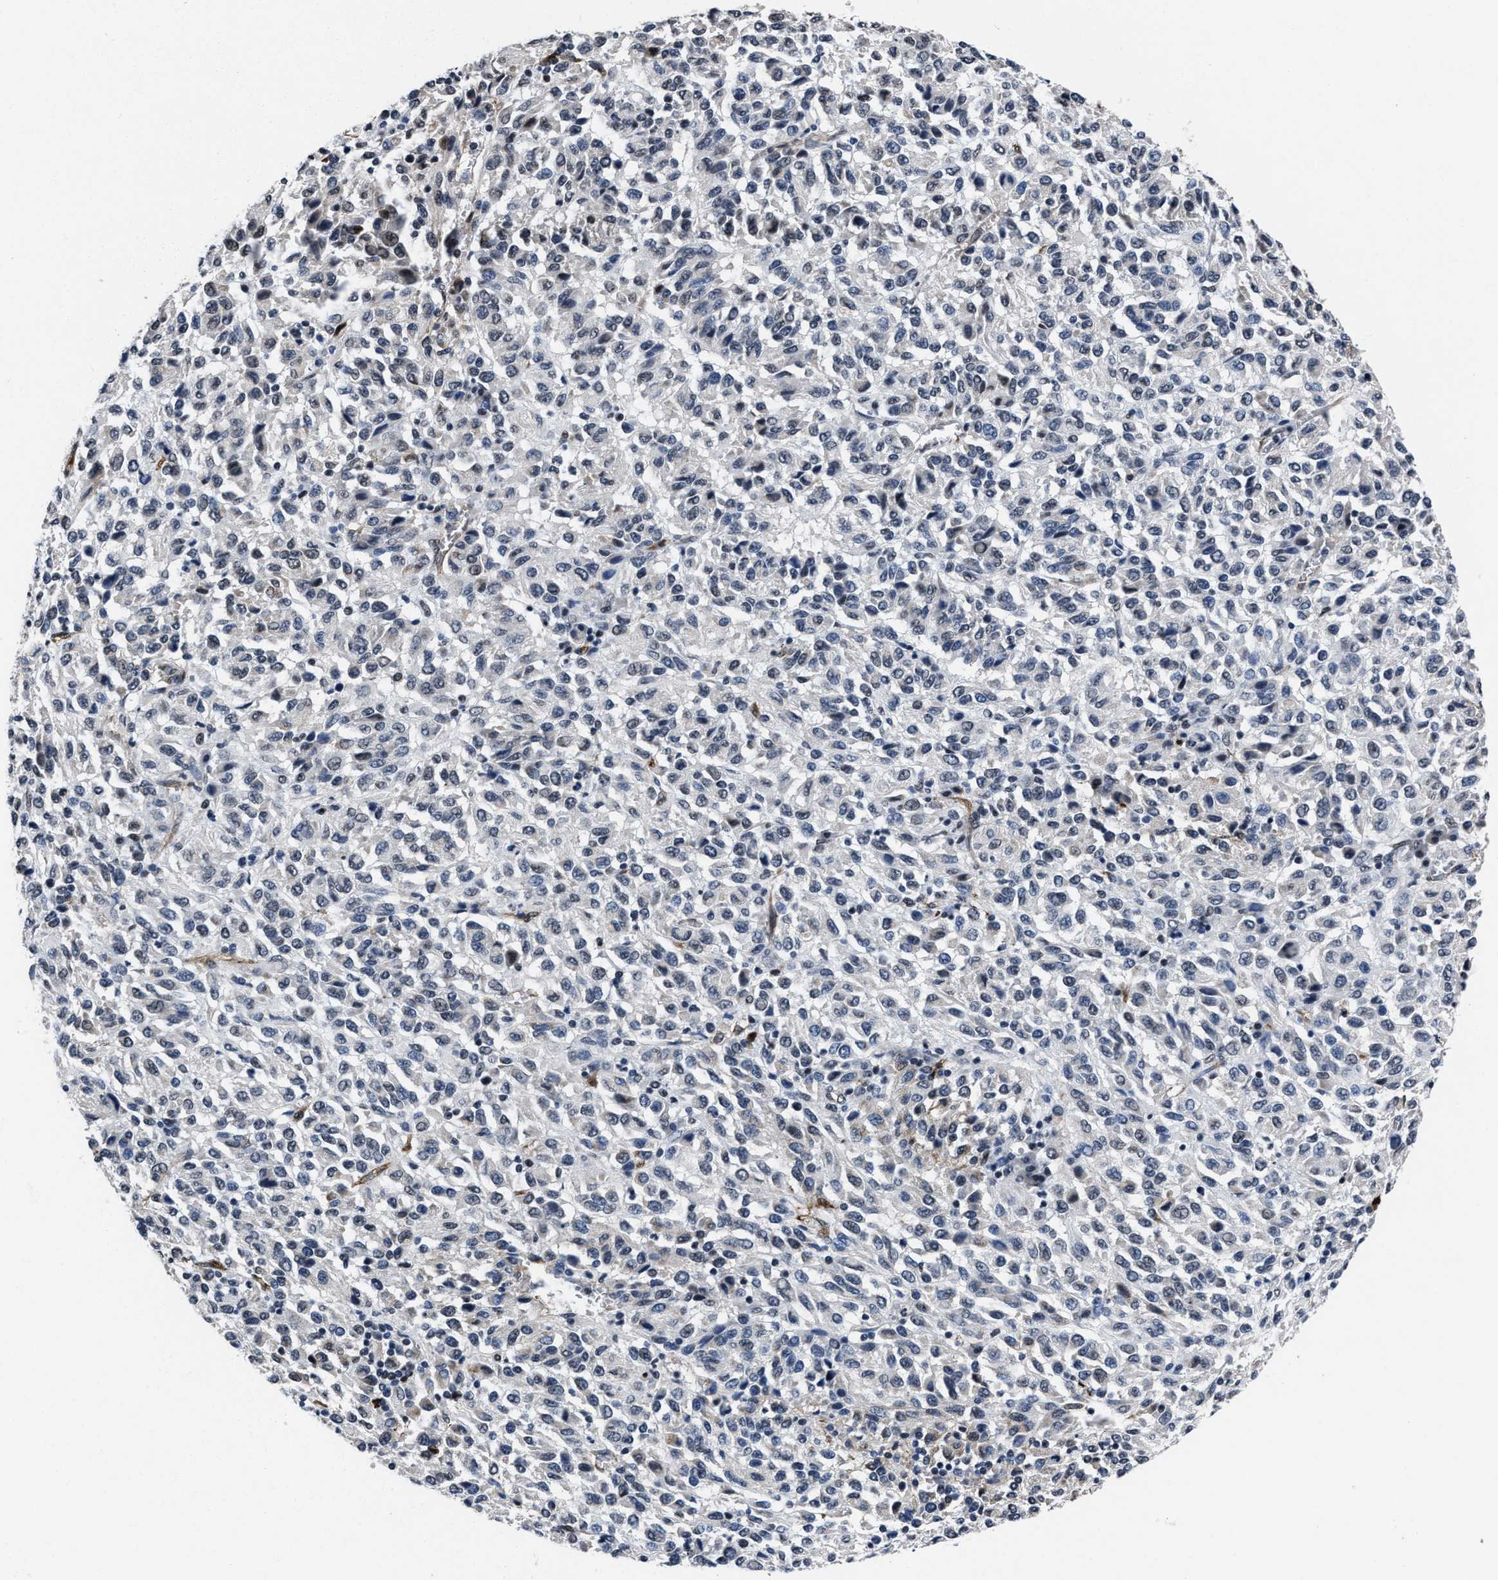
{"staining": {"intensity": "negative", "quantity": "none", "location": "none"}, "tissue": "melanoma", "cell_type": "Tumor cells", "image_type": "cancer", "snomed": [{"axis": "morphology", "description": "Malignant melanoma, Metastatic site"}, {"axis": "topography", "description": "Lung"}], "caption": "Malignant melanoma (metastatic site) was stained to show a protein in brown. There is no significant expression in tumor cells. (DAB immunohistochemistry, high magnification).", "gene": "MARCKSL1", "patient": {"sex": "male", "age": 64}}